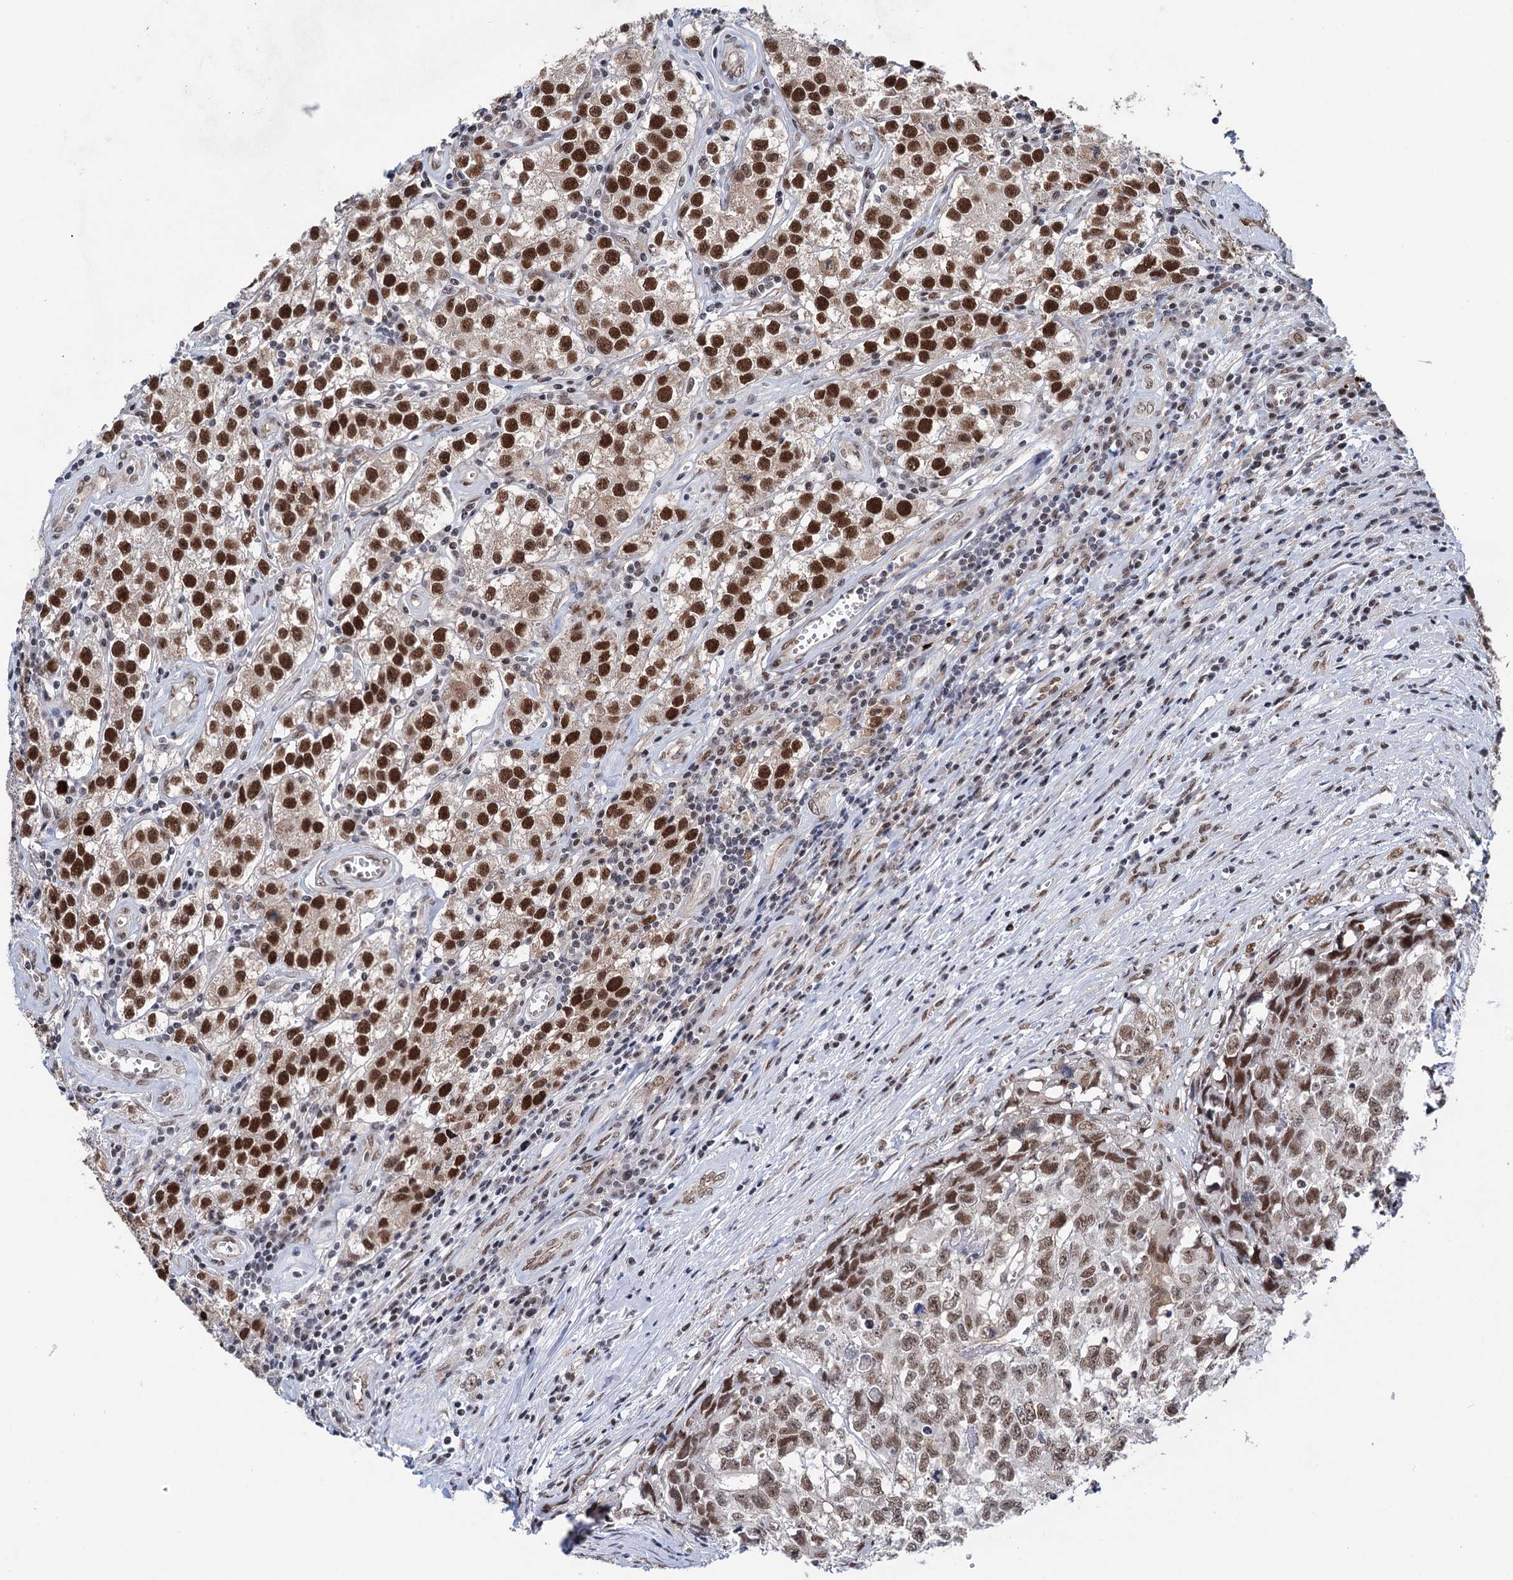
{"staining": {"intensity": "strong", "quantity": ">75%", "location": "nuclear"}, "tissue": "testis cancer", "cell_type": "Tumor cells", "image_type": "cancer", "snomed": [{"axis": "morphology", "description": "Seminoma, NOS"}, {"axis": "morphology", "description": "Carcinoma, Embryonal, NOS"}, {"axis": "topography", "description": "Testis"}], "caption": "About >75% of tumor cells in human testis seminoma demonstrate strong nuclear protein expression as visualized by brown immunohistochemical staining.", "gene": "FAM53A", "patient": {"sex": "male", "age": 43}}